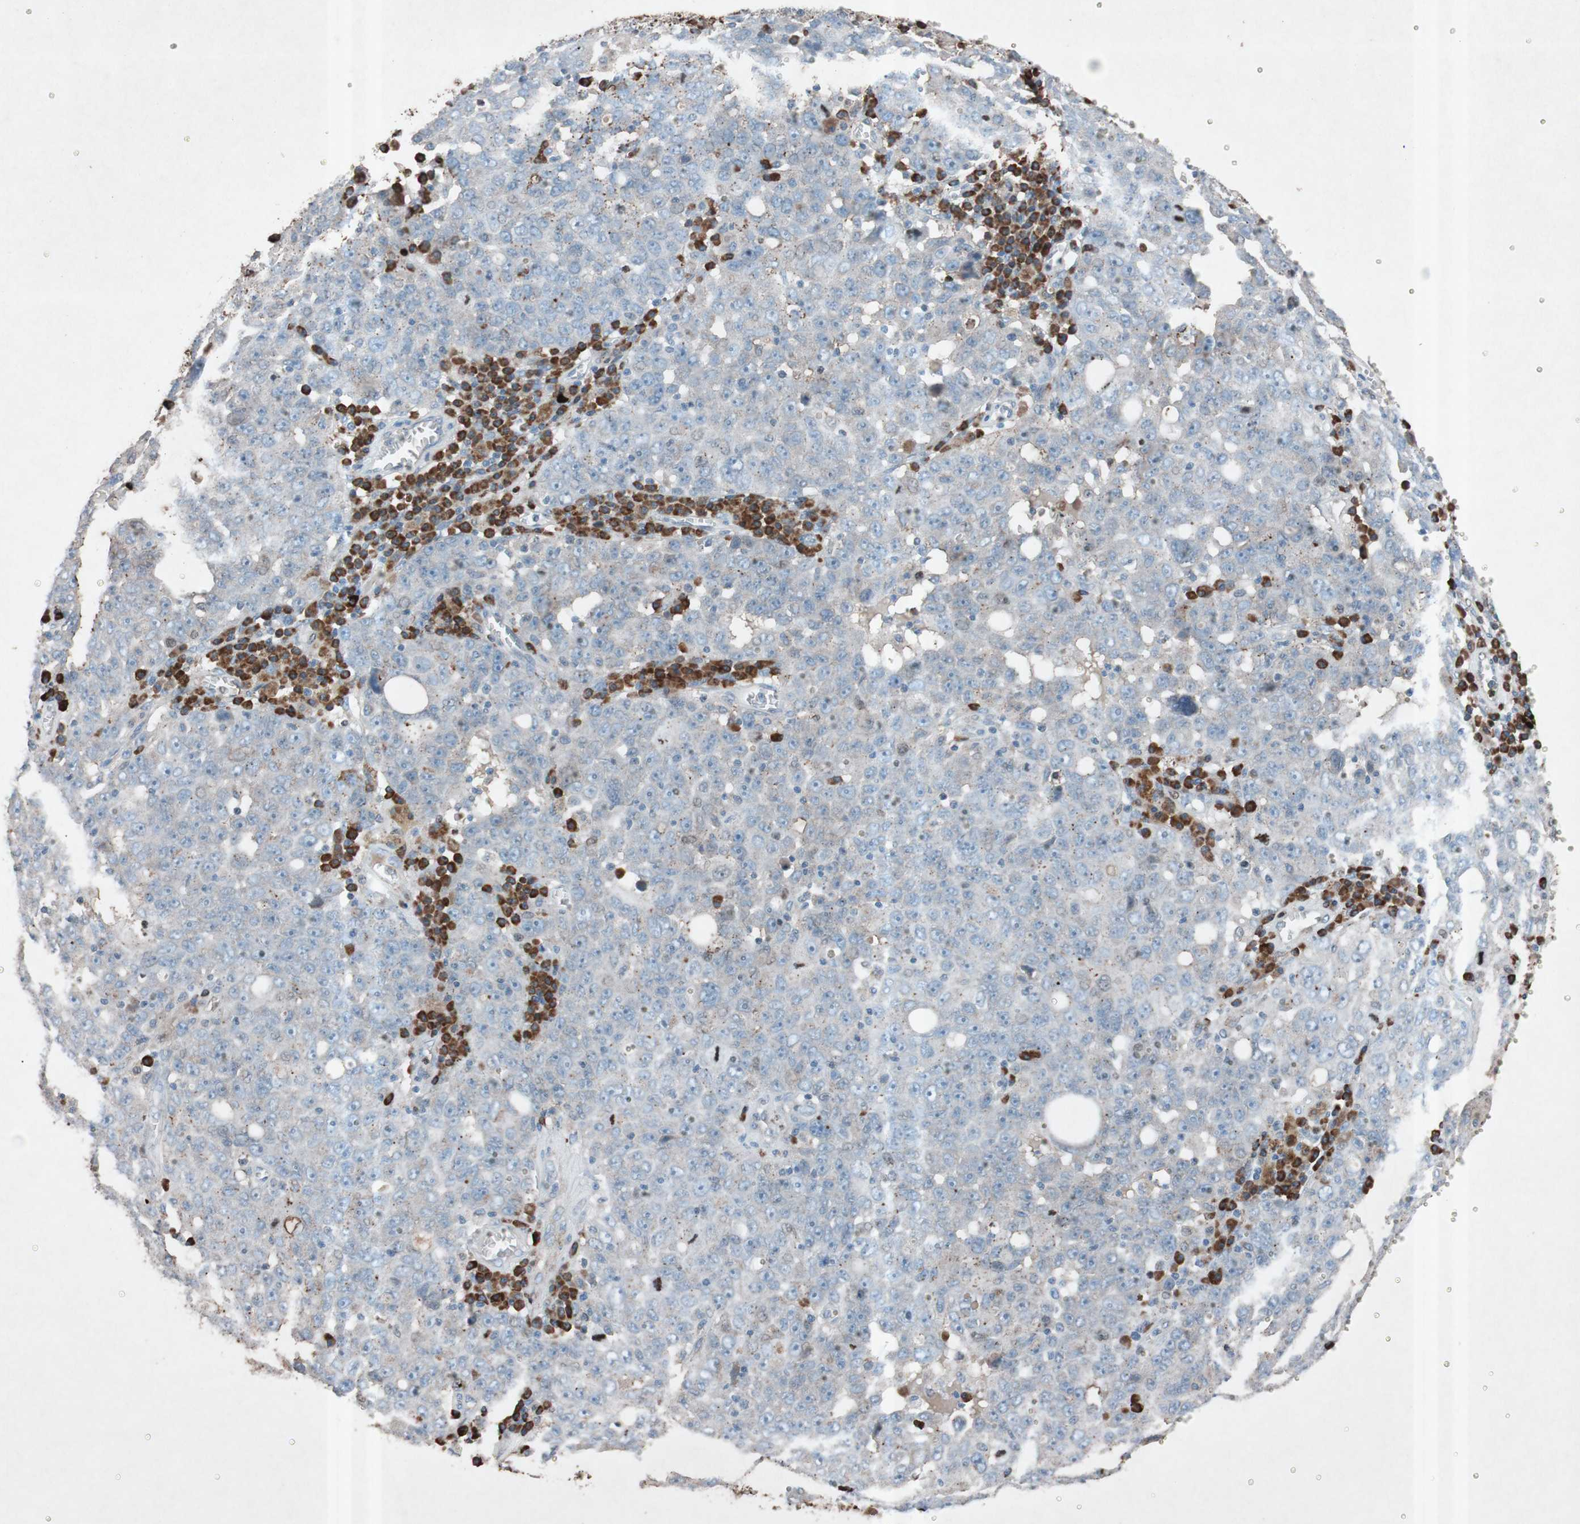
{"staining": {"intensity": "weak", "quantity": "25%-75%", "location": "cytoplasmic/membranous"}, "tissue": "ovarian cancer", "cell_type": "Tumor cells", "image_type": "cancer", "snomed": [{"axis": "morphology", "description": "Carcinoma, endometroid"}, {"axis": "topography", "description": "Ovary"}], "caption": "Brown immunohistochemical staining in human ovarian endometroid carcinoma displays weak cytoplasmic/membranous staining in about 25%-75% of tumor cells. The protein is shown in brown color, while the nuclei are stained blue.", "gene": "GRB7", "patient": {"sex": "female", "age": 62}}